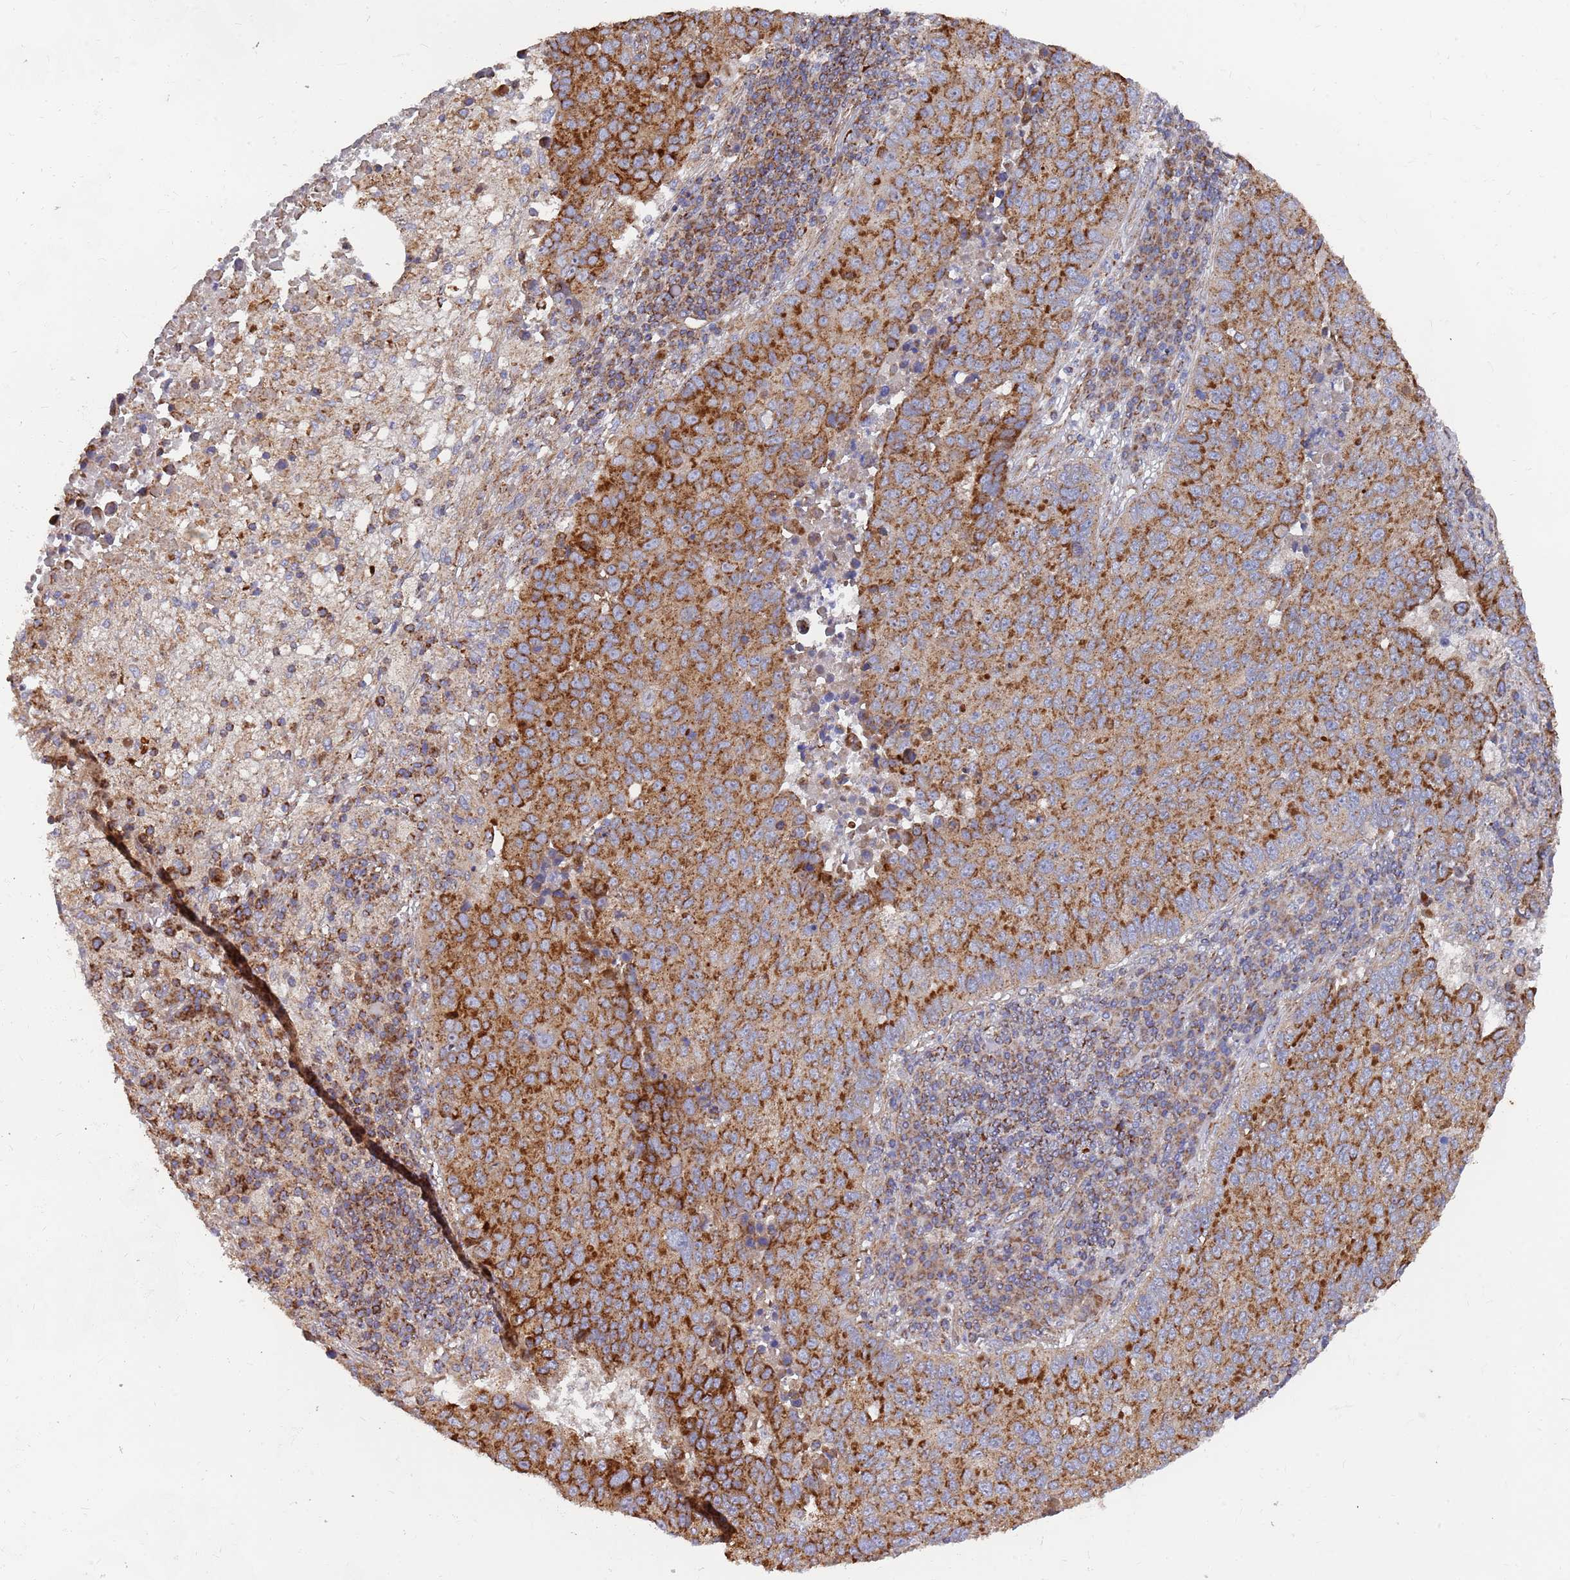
{"staining": {"intensity": "strong", "quantity": ">75%", "location": "cytoplasmic/membranous"}, "tissue": "lung cancer", "cell_type": "Tumor cells", "image_type": "cancer", "snomed": [{"axis": "morphology", "description": "Squamous cell carcinoma, NOS"}, {"axis": "topography", "description": "Lung"}], "caption": "Tumor cells display high levels of strong cytoplasmic/membranous expression in about >75% of cells in human lung squamous cell carcinoma. The staining was performed using DAB (3,3'-diaminobenzidine), with brown indicating positive protein expression. Nuclei are stained blue with hematoxylin.", "gene": "WDFY3", "patient": {"sex": "male", "age": 73}}